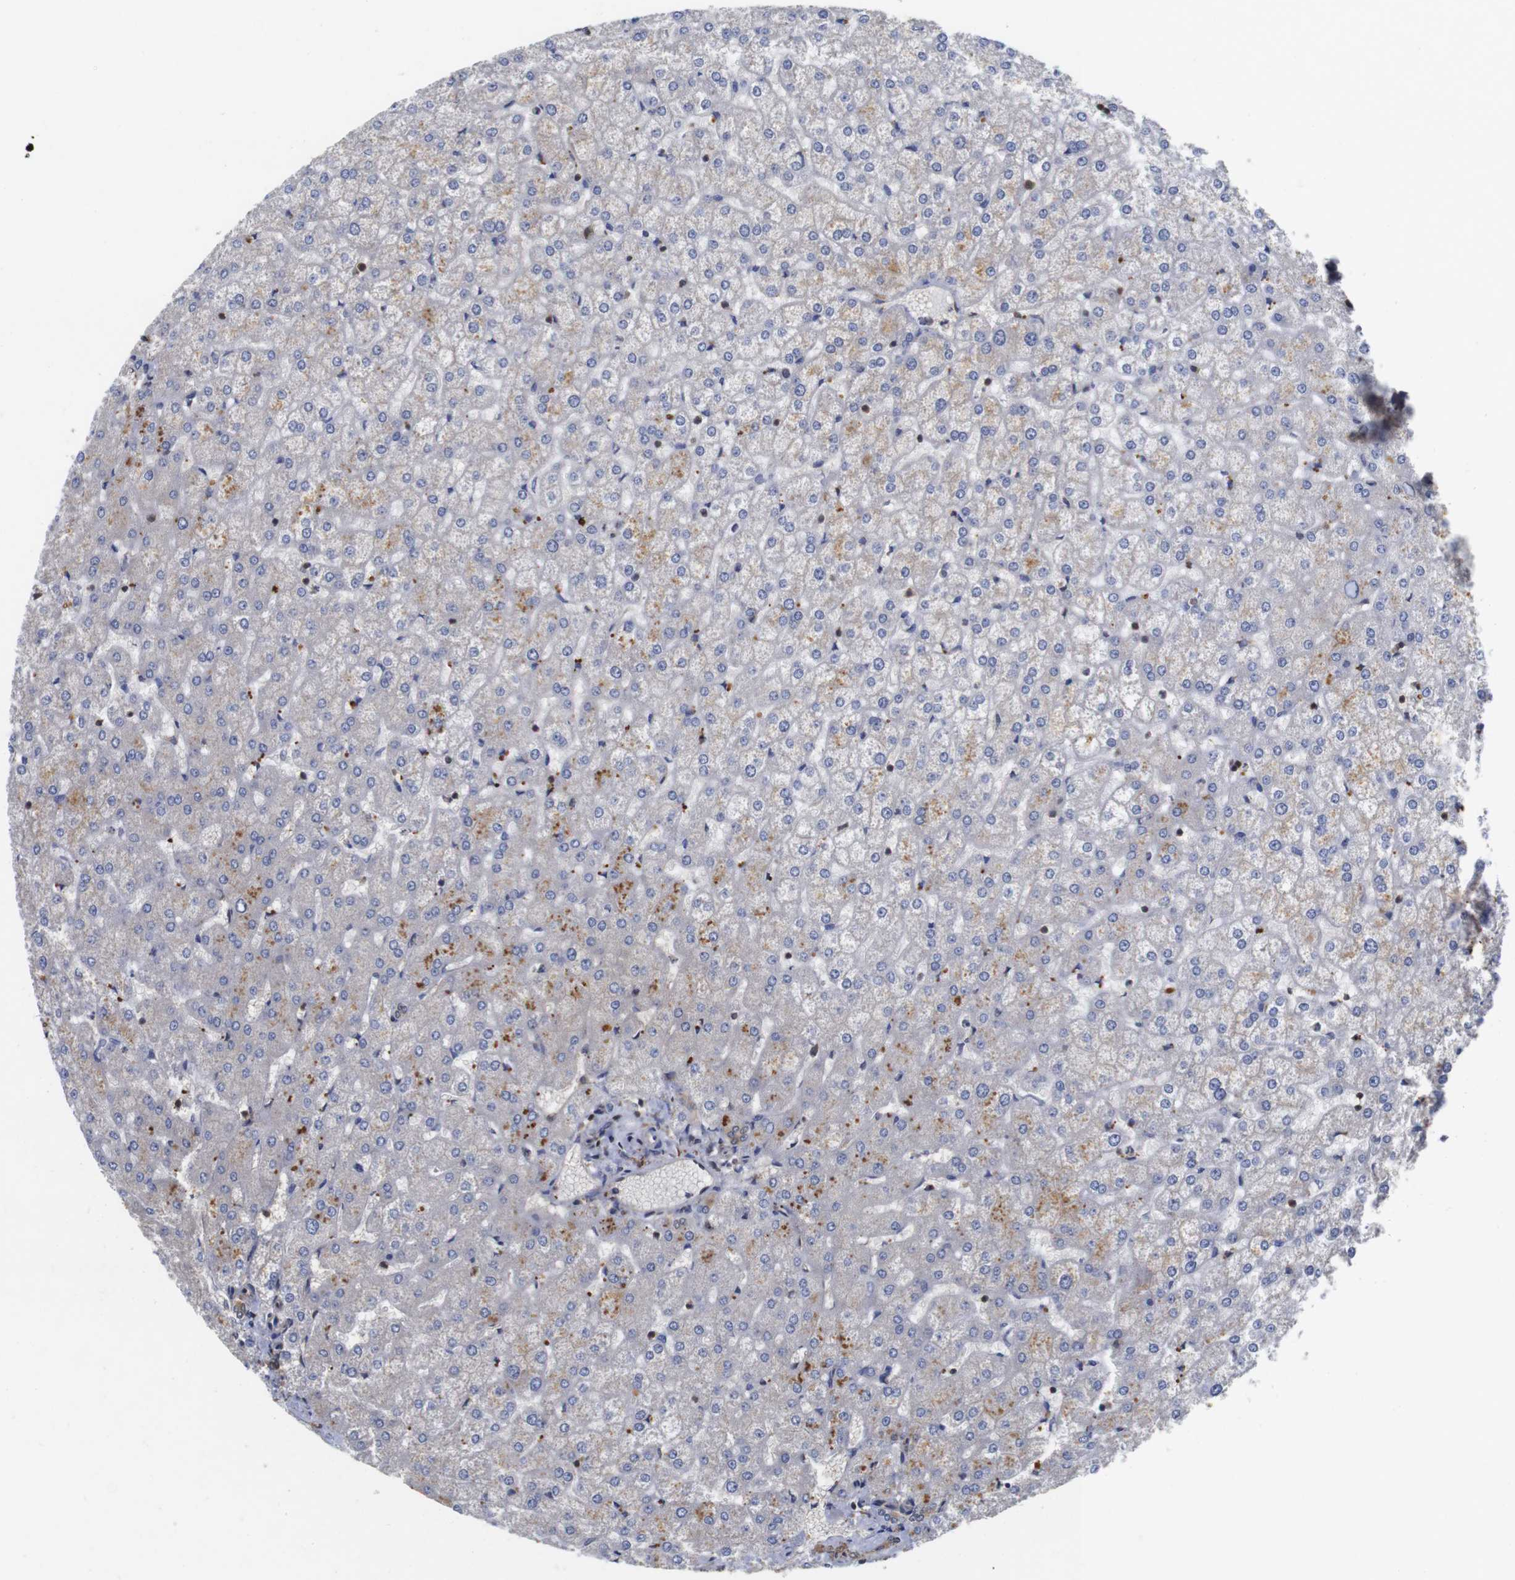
{"staining": {"intensity": "moderate", "quantity": ">75%", "location": "cytoplasmic/membranous"}, "tissue": "liver", "cell_type": "Cholangiocytes", "image_type": "normal", "snomed": [{"axis": "morphology", "description": "Normal tissue, NOS"}, {"axis": "topography", "description": "Liver"}], "caption": "Immunohistochemical staining of benign human liver shows moderate cytoplasmic/membranous protein positivity in about >75% of cholangiocytes. The staining is performed using DAB (3,3'-diaminobenzidine) brown chromogen to label protein expression. The nuclei are counter-stained blue using hematoxylin.", "gene": "SUMO3", "patient": {"sex": "female", "age": 32}}